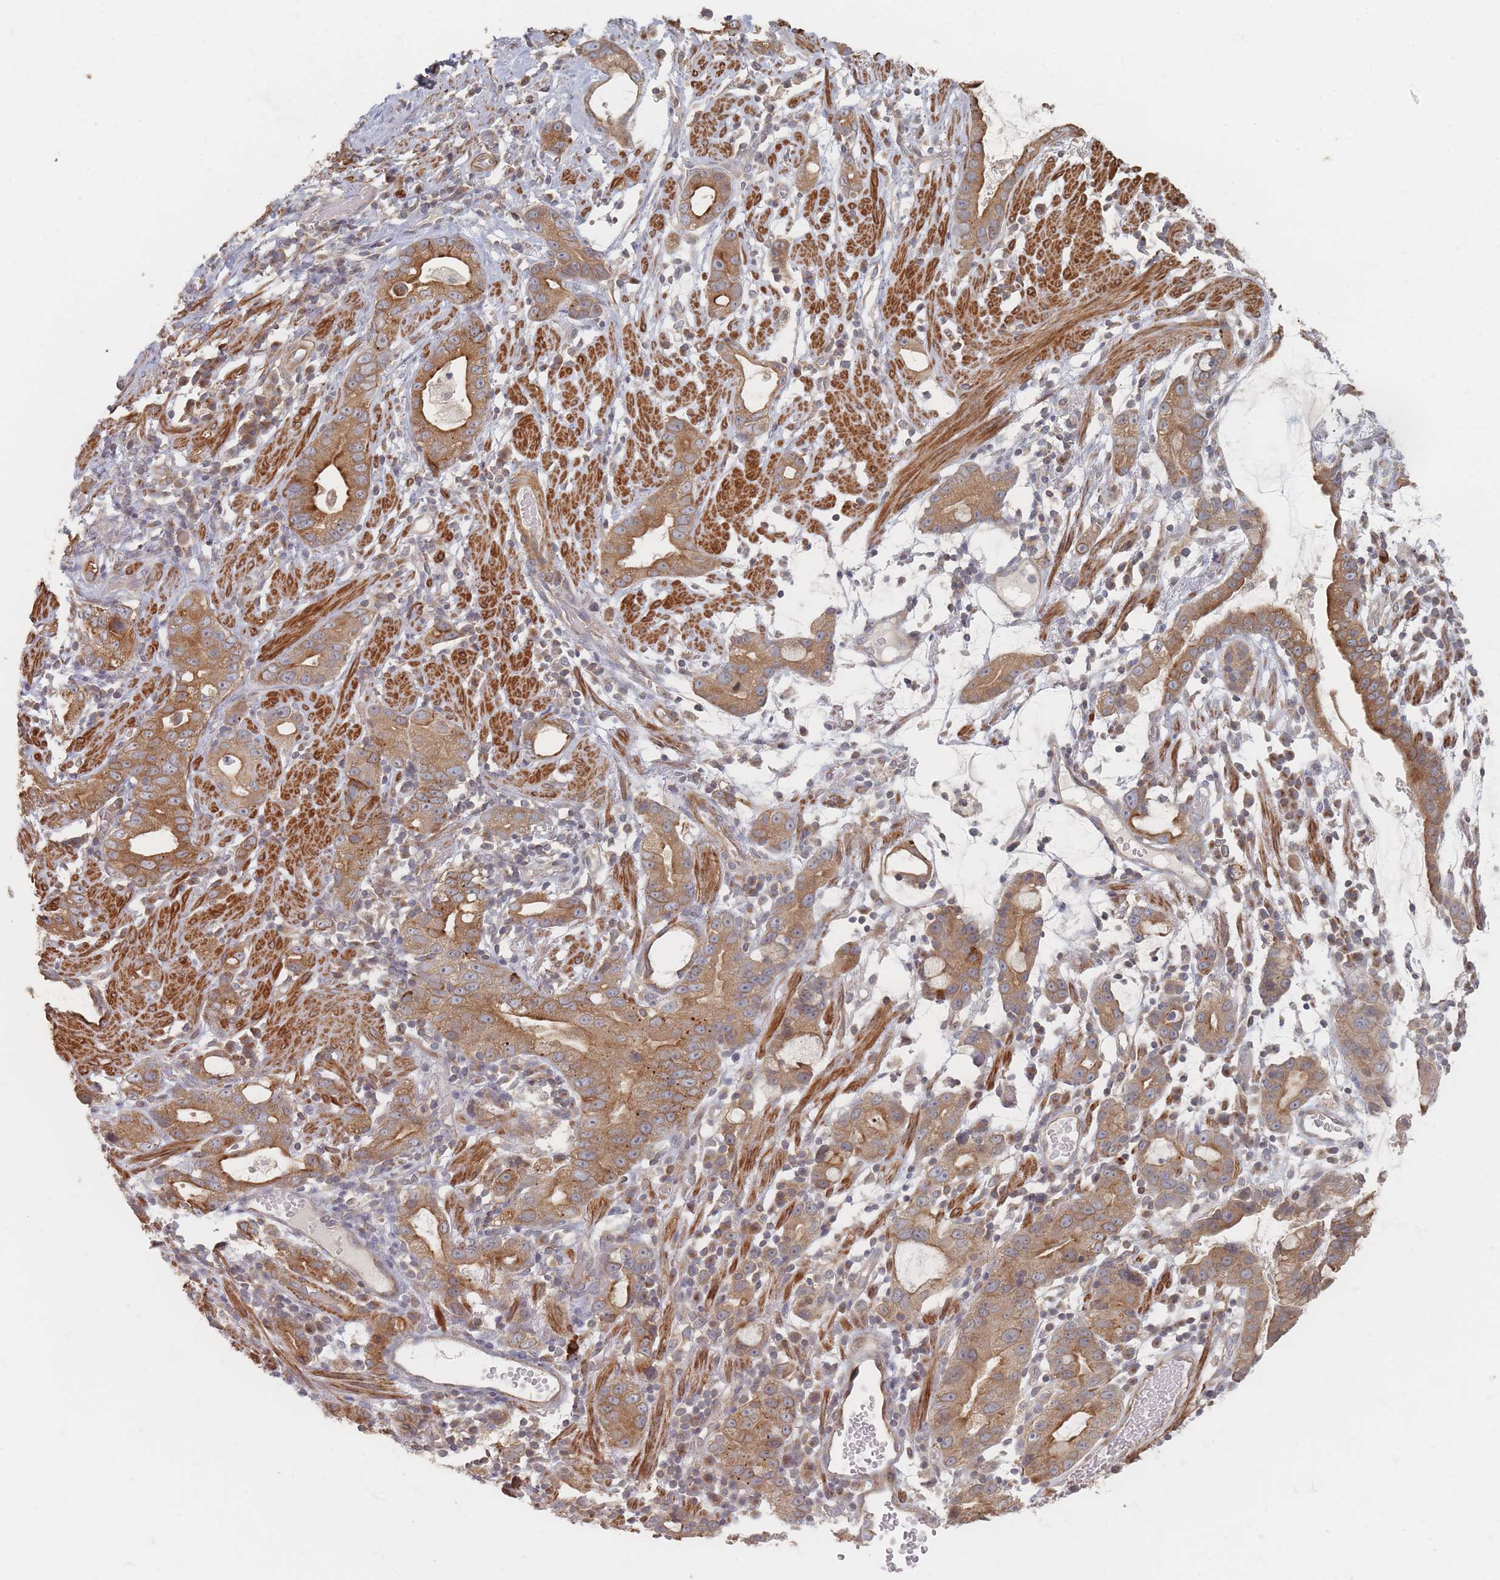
{"staining": {"intensity": "moderate", "quantity": ">75%", "location": "cytoplasmic/membranous"}, "tissue": "stomach cancer", "cell_type": "Tumor cells", "image_type": "cancer", "snomed": [{"axis": "morphology", "description": "Adenocarcinoma, NOS"}, {"axis": "topography", "description": "Stomach"}], "caption": "The photomicrograph demonstrates immunohistochemical staining of stomach adenocarcinoma. There is moderate cytoplasmic/membranous expression is appreciated in approximately >75% of tumor cells.", "gene": "GLE1", "patient": {"sex": "male", "age": 55}}